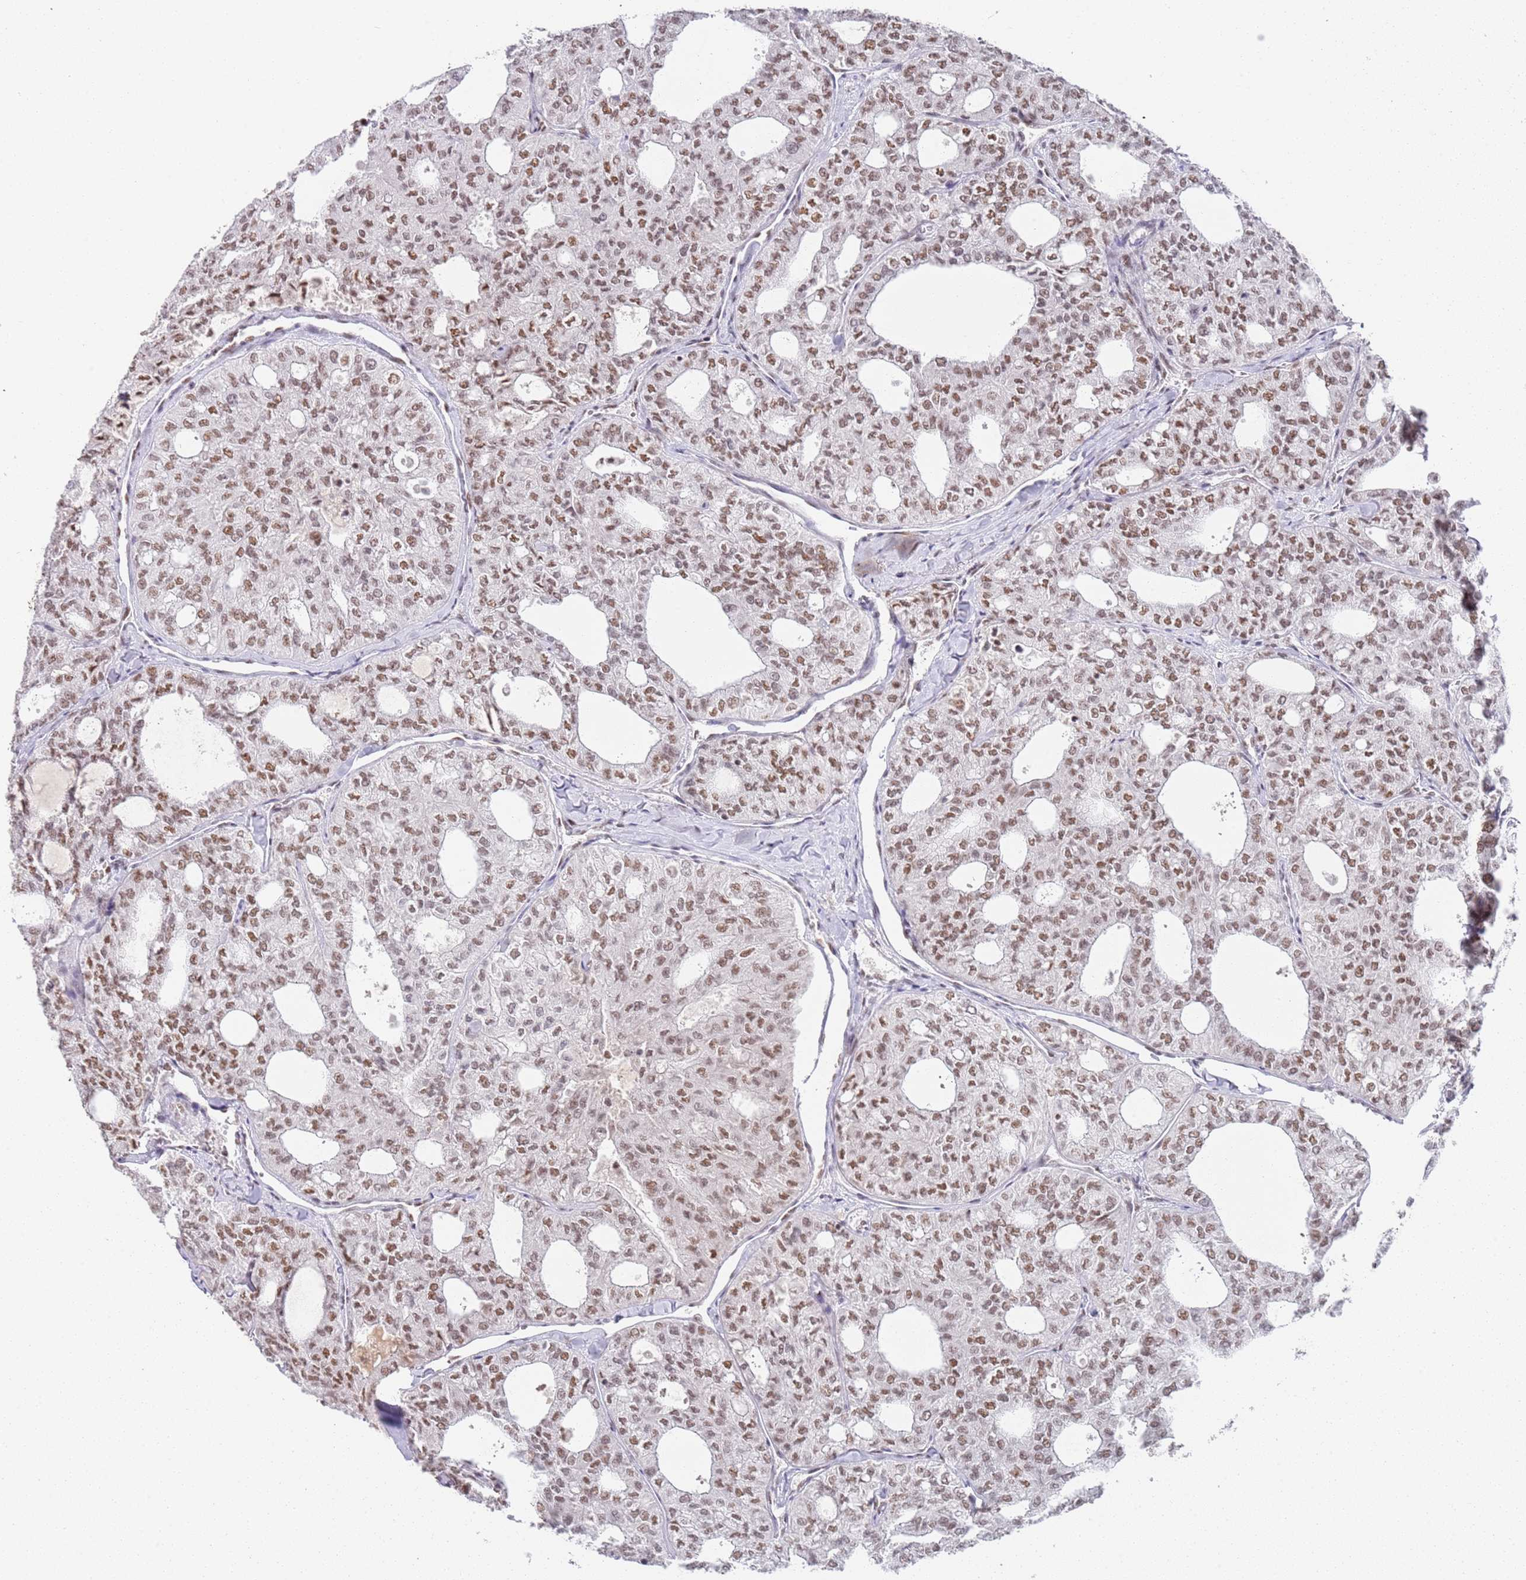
{"staining": {"intensity": "moderate", "quantity": ">75%", "location": "nuclear"}, "tissue": "thyroid cancer", "cell_type": "Tumor cells", "image_type": "cancer", "snomed": [{"axis": "morphology", "description": "Follicular adenoma carcinoma, NOS"}, {"axis": "topography", "description": "Thyroid gland"}], "caption": "Protein positivity by IHC demonstrates moderate nuclear staining in approximately >75% of tumor cells in thyroid cancer.", "gene": "AKAP8L", "patient": {"sex": "male", "age": 75}}